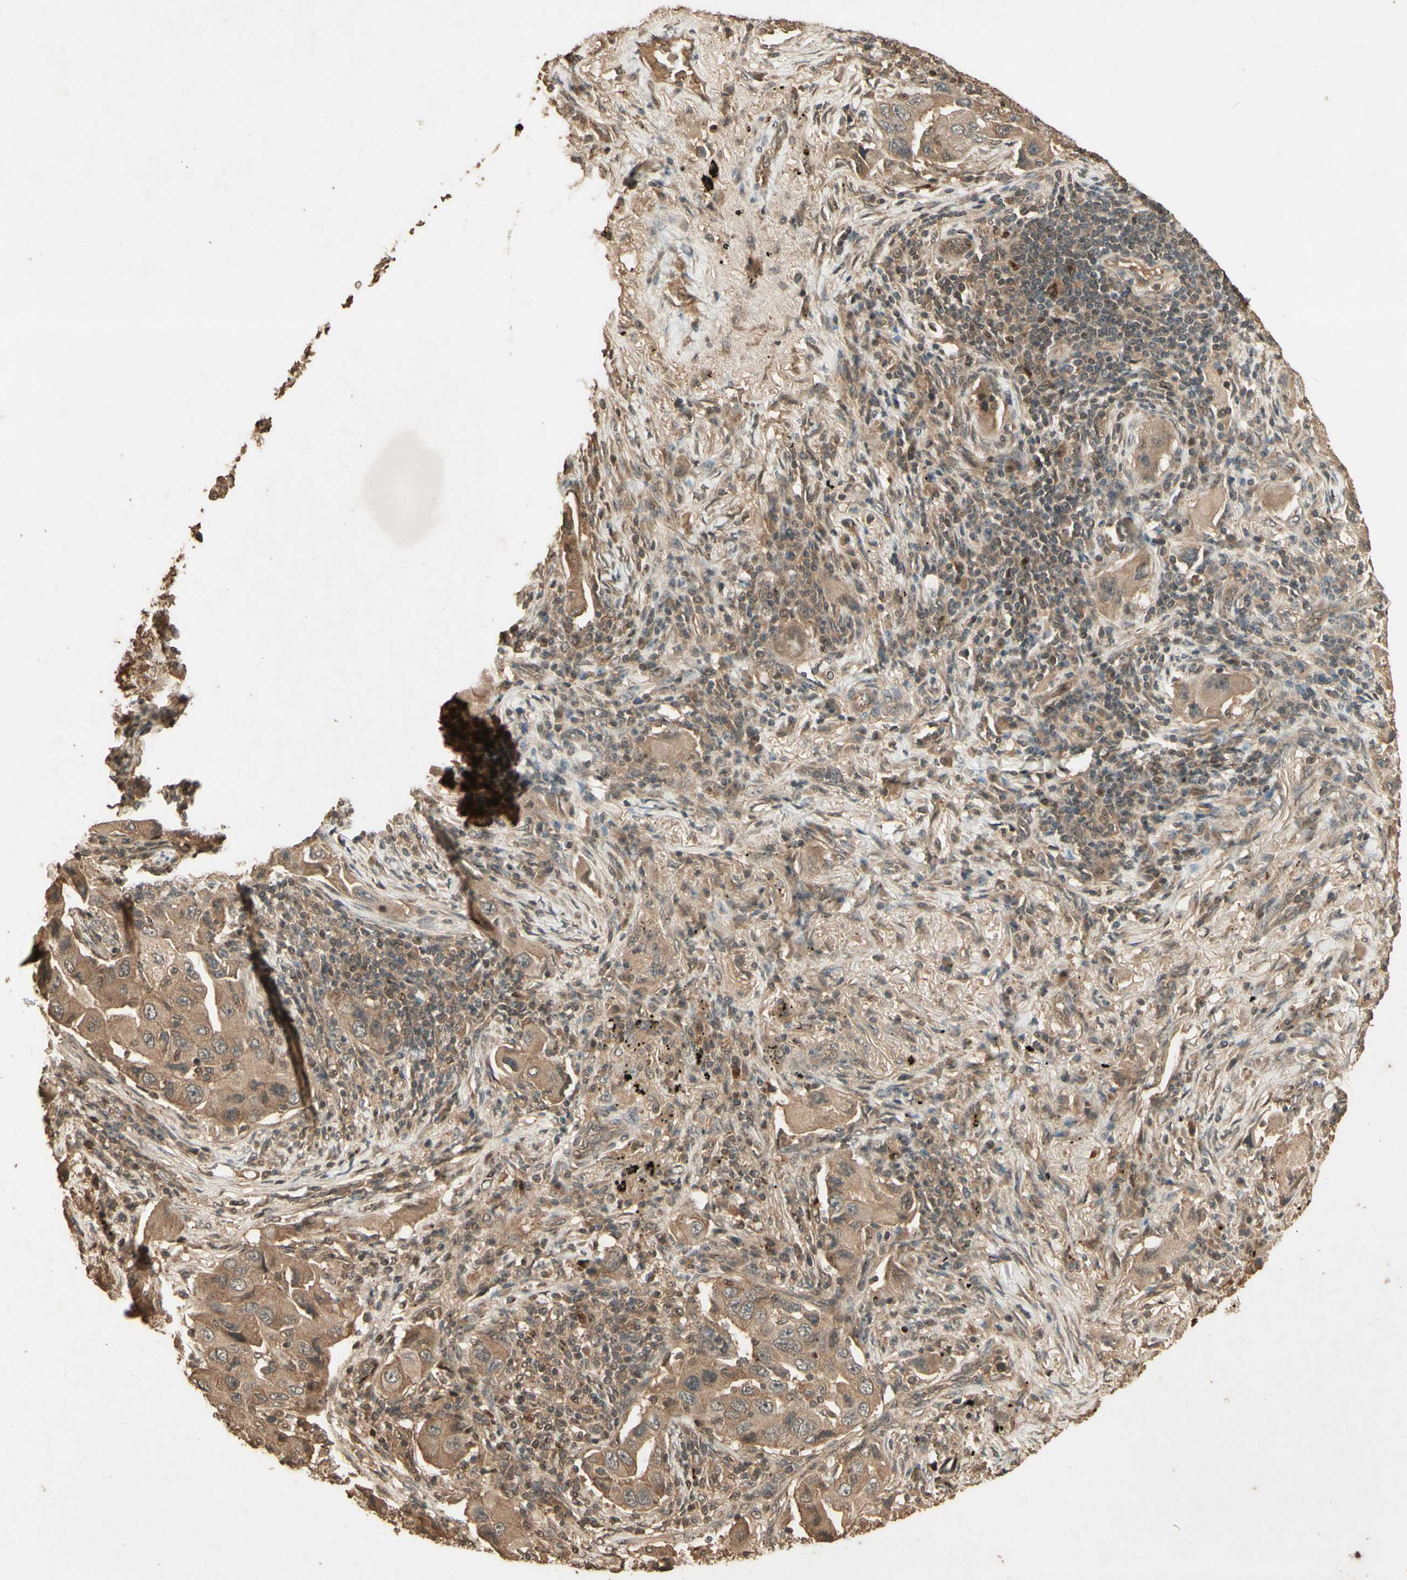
{"staining": {"intensity": "moderate", "quantity": ">75%", "location": "cytoplasmic/membranous"}, "tissue": "lung cancer", "cell_type": "Tumor cells", "image_type": "cancer", "snomed": [{"axis": "morphology", "description": "Adenocarcinoma, NOS"}, {"axis": "topography", "description": "Lung"}], "caption": "Immunohistochemistry (IHC) of human adenocarcinoma (lung) demonstrates medium levels of moderate cytoplasmic/membranous expression in approximately >75% of tumor cells. The staining was performed using DAB (3,3'-diaminobenzidine), with brown indicating positive protein expression. Nuclei are stained blue with hematoxylin.", "gene": "SMAD9", "patient": {"sex": "female", "age": 65}}